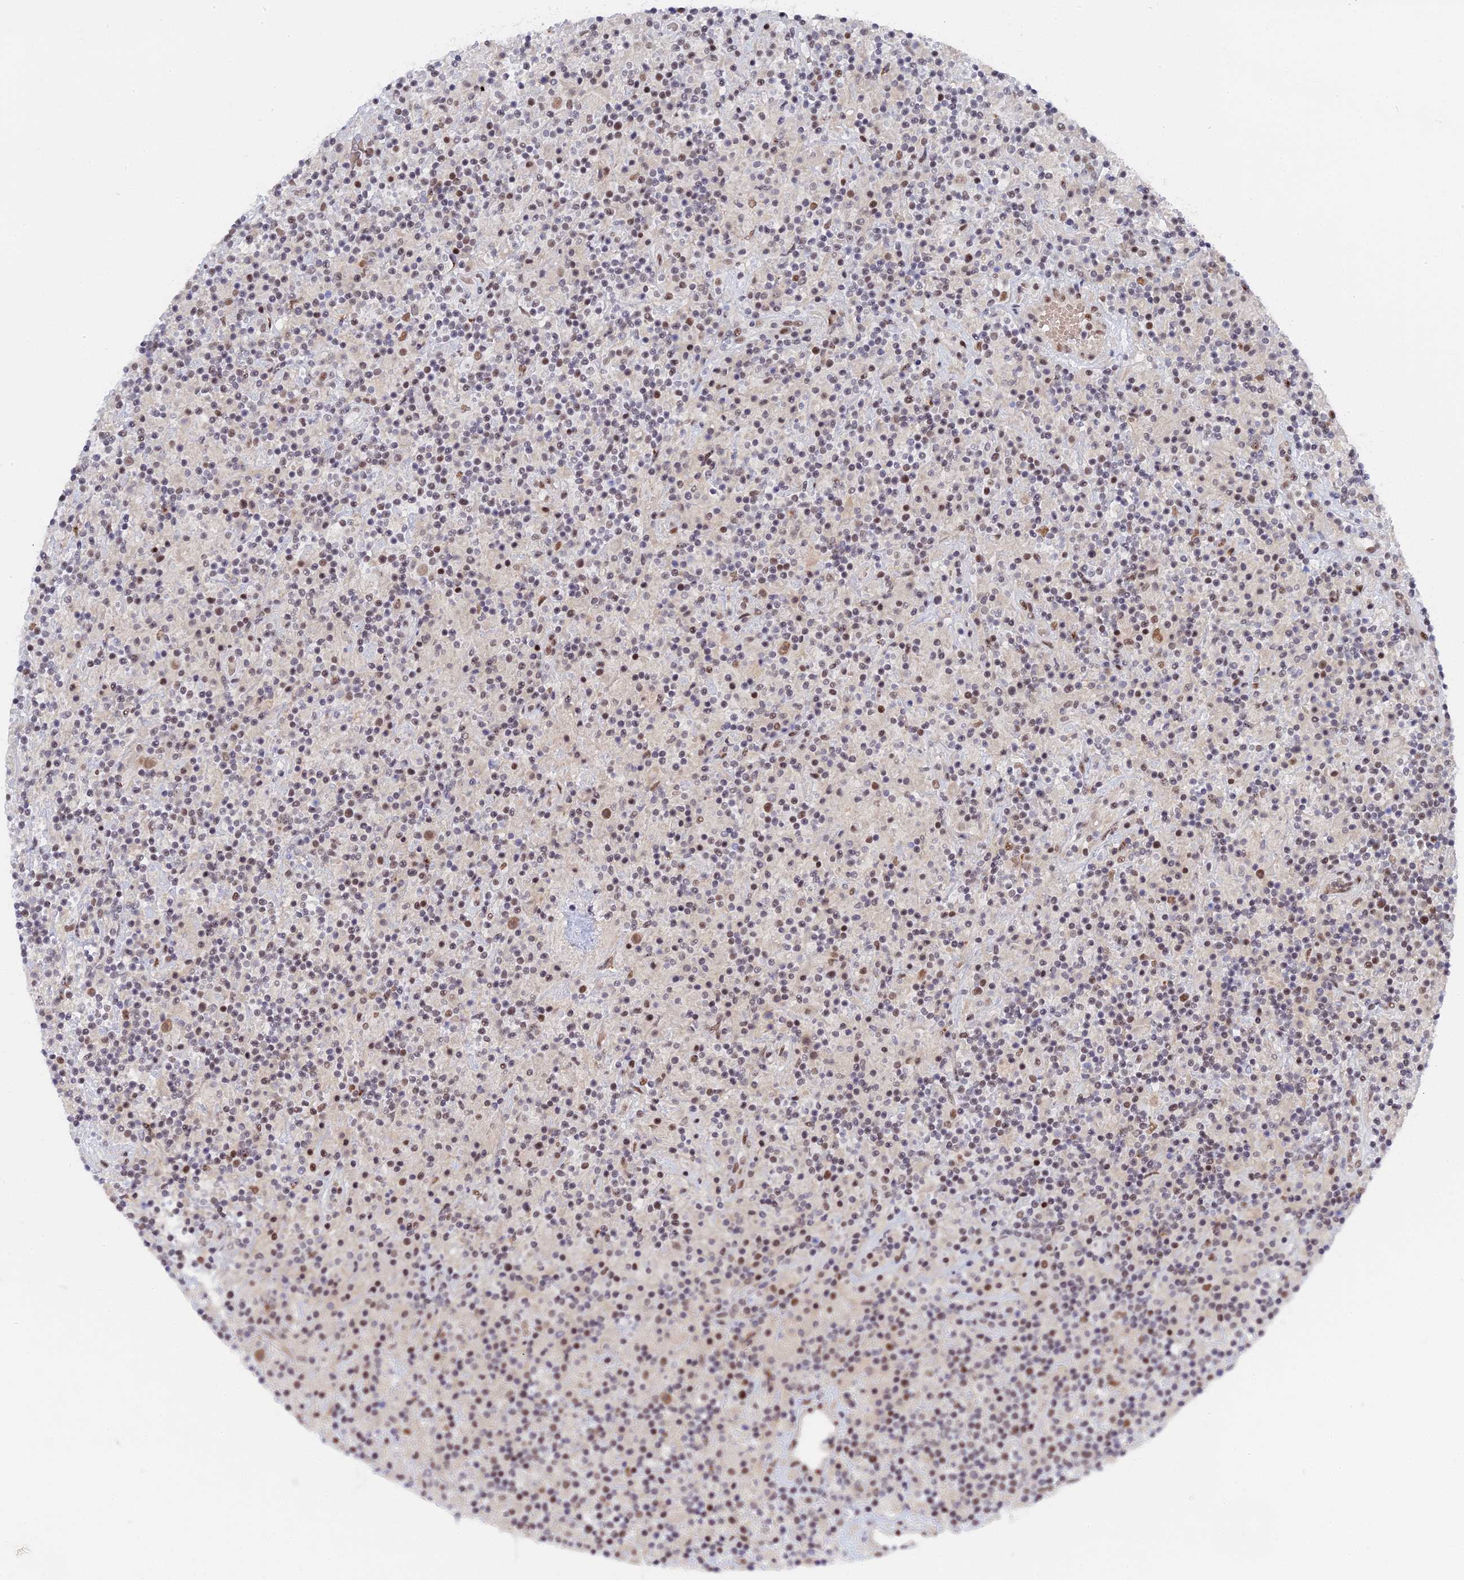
{"staining": {"intensity": "weak", "quantity": ">75%", "location": "nuclear"}, "tissue": "lymphoma", "cell_type": "Tumor cells", "image_type": "cancer", "snomed": [{"axis": "morphology", "description": "Hodgkin's disease, NOS"}, {"axis": "topography", "description": "Lymph node"}], "caption": "Immunohistochemistry (IHC) histopathology image of human Hodgkin's disease stained for a protein (brown), which reveals low levels of weak nuclear positivity in about >75% of tumor cells.", "gene": "CCDC85A", "patient": {"sex": "male", "age": 70}}